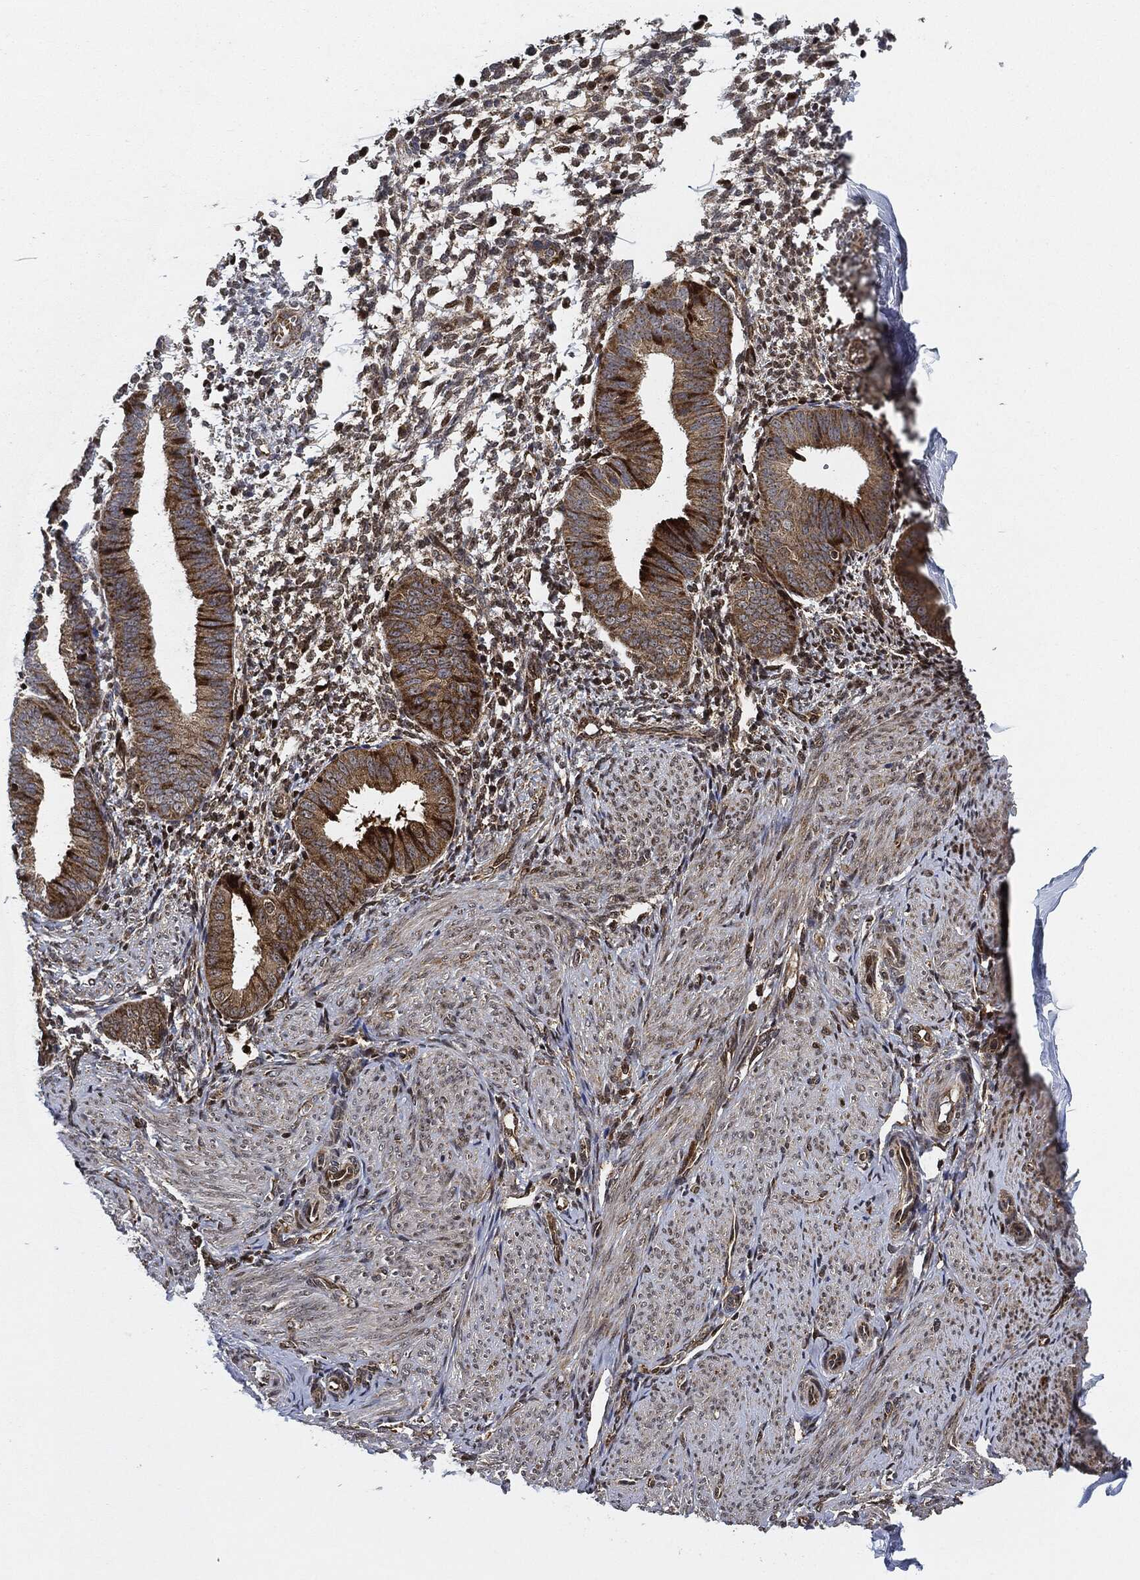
{"staining": {"intensity": "moderate", "quantity": "25%-75%", "location": "cytoplasmic/membranous,nuclear"}, "tissue": "endometrium", "cell_type": "Cells in endometrial stroma", "image_type": "normal", "snomed": [{"axis": "morphology", "description": "Normal tissue, NOS"}, {"axis": "topography", "description": "Endometrium"}], "caption": "Immunohistochemistry histopathology image of benign endometrium: endometrium stained using immunohistochemistry demonstrates medium levels of moderate protein expression localized specifically in the cytoplasmic/membranous,nuclear of cells in endometrial stroma, appearing as a cytoplasmic/membranous,nuclear brown color.", "gene": "RNASEL", "patient": {"sex": "female", "age": 47}}